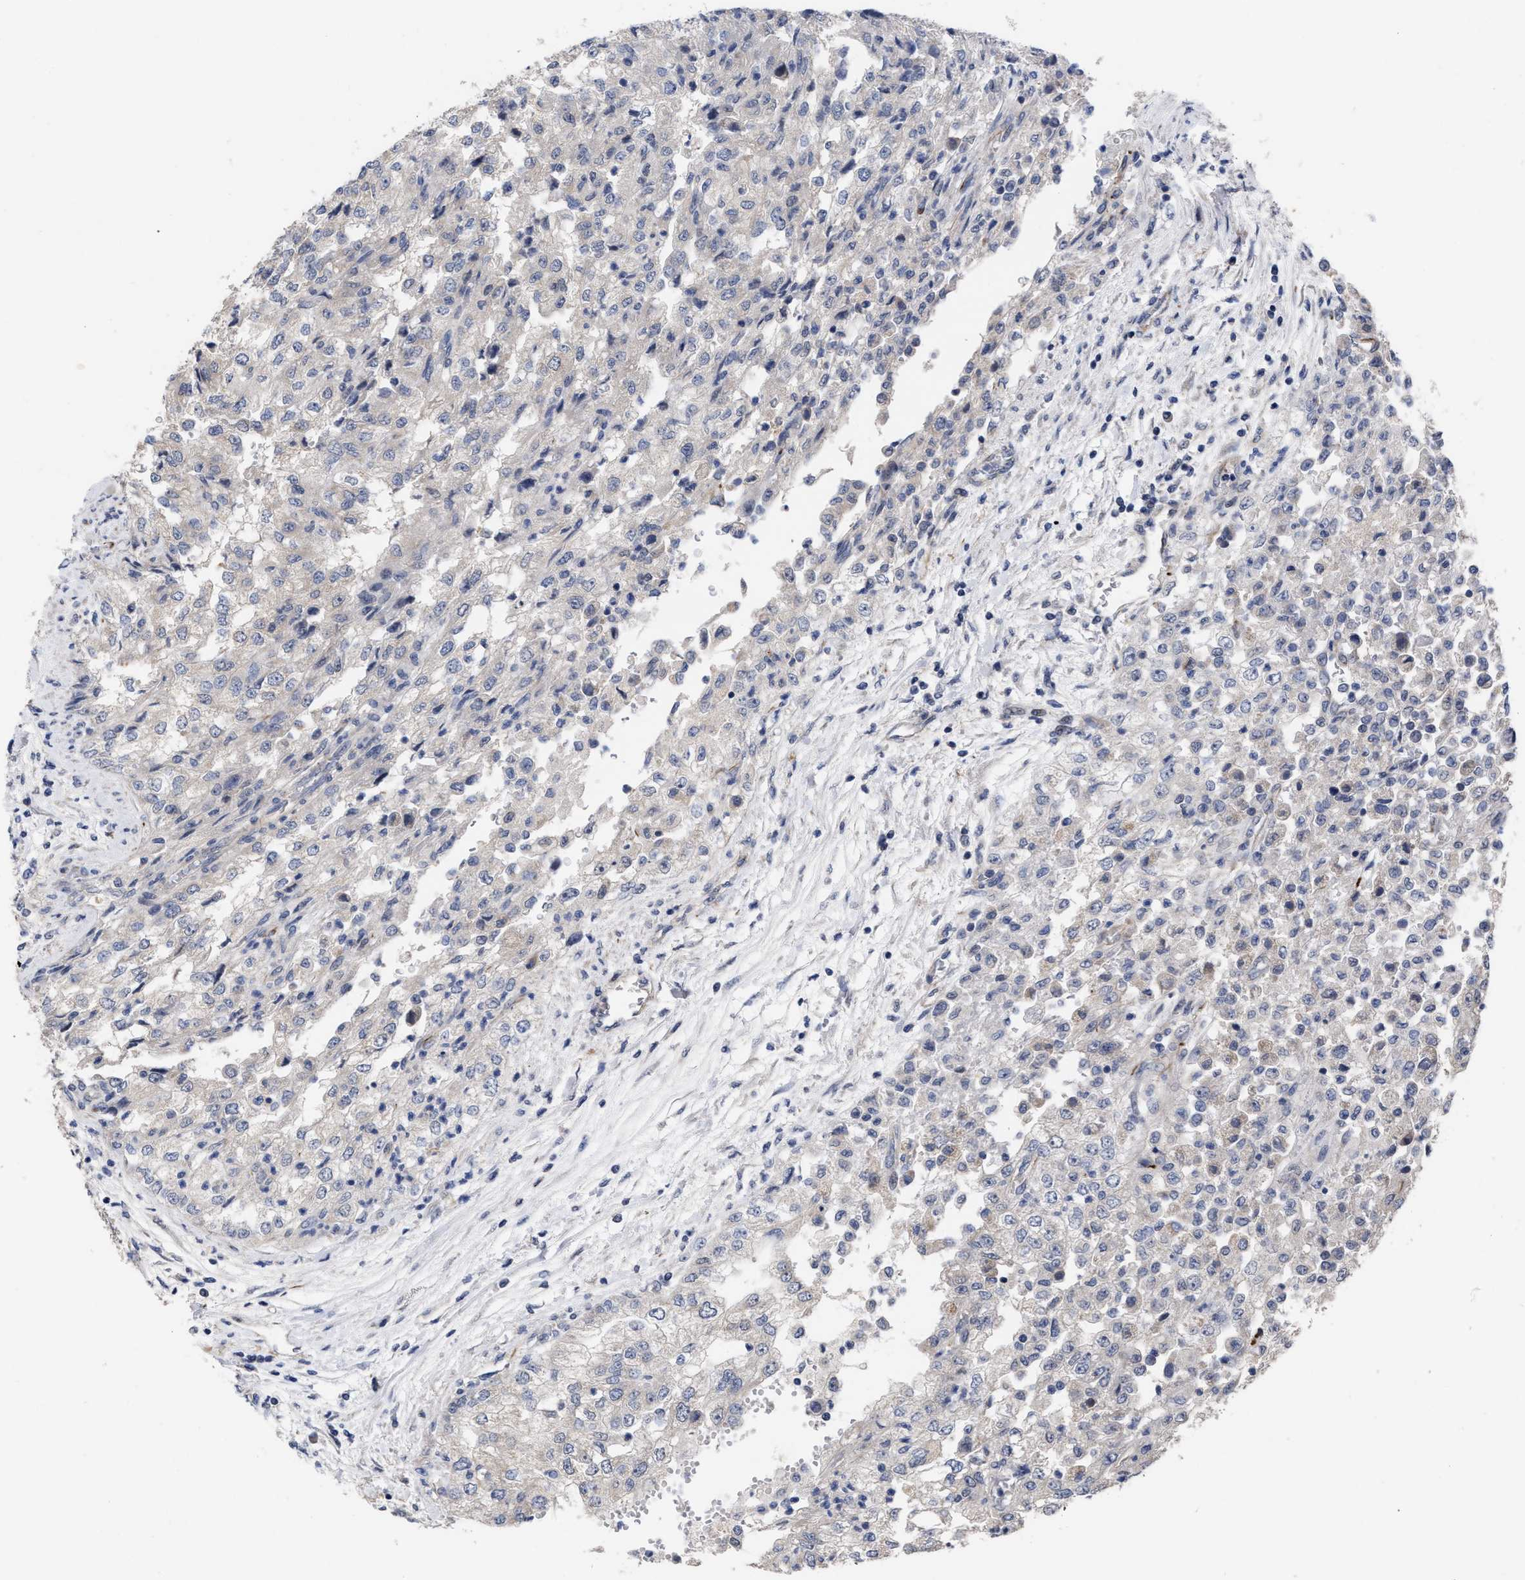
{"staining": {"intensity": "negative", "quantity": "none", "location": "none"}, "tissue": "renal cancer", "cell_type": "Tumor cells", "image_type": "cancer", "snomed": [{"axis": "morphology", "description": "Adenocarcinoma, NOS"}, {"axis": "topography", "description": "Kidney"}], "caption": "Tumor cells are negative for brown protein staining in renal adenocarcinoma.", "gene": "CCN5", "patient": {"sex": "female", "age": 54}}